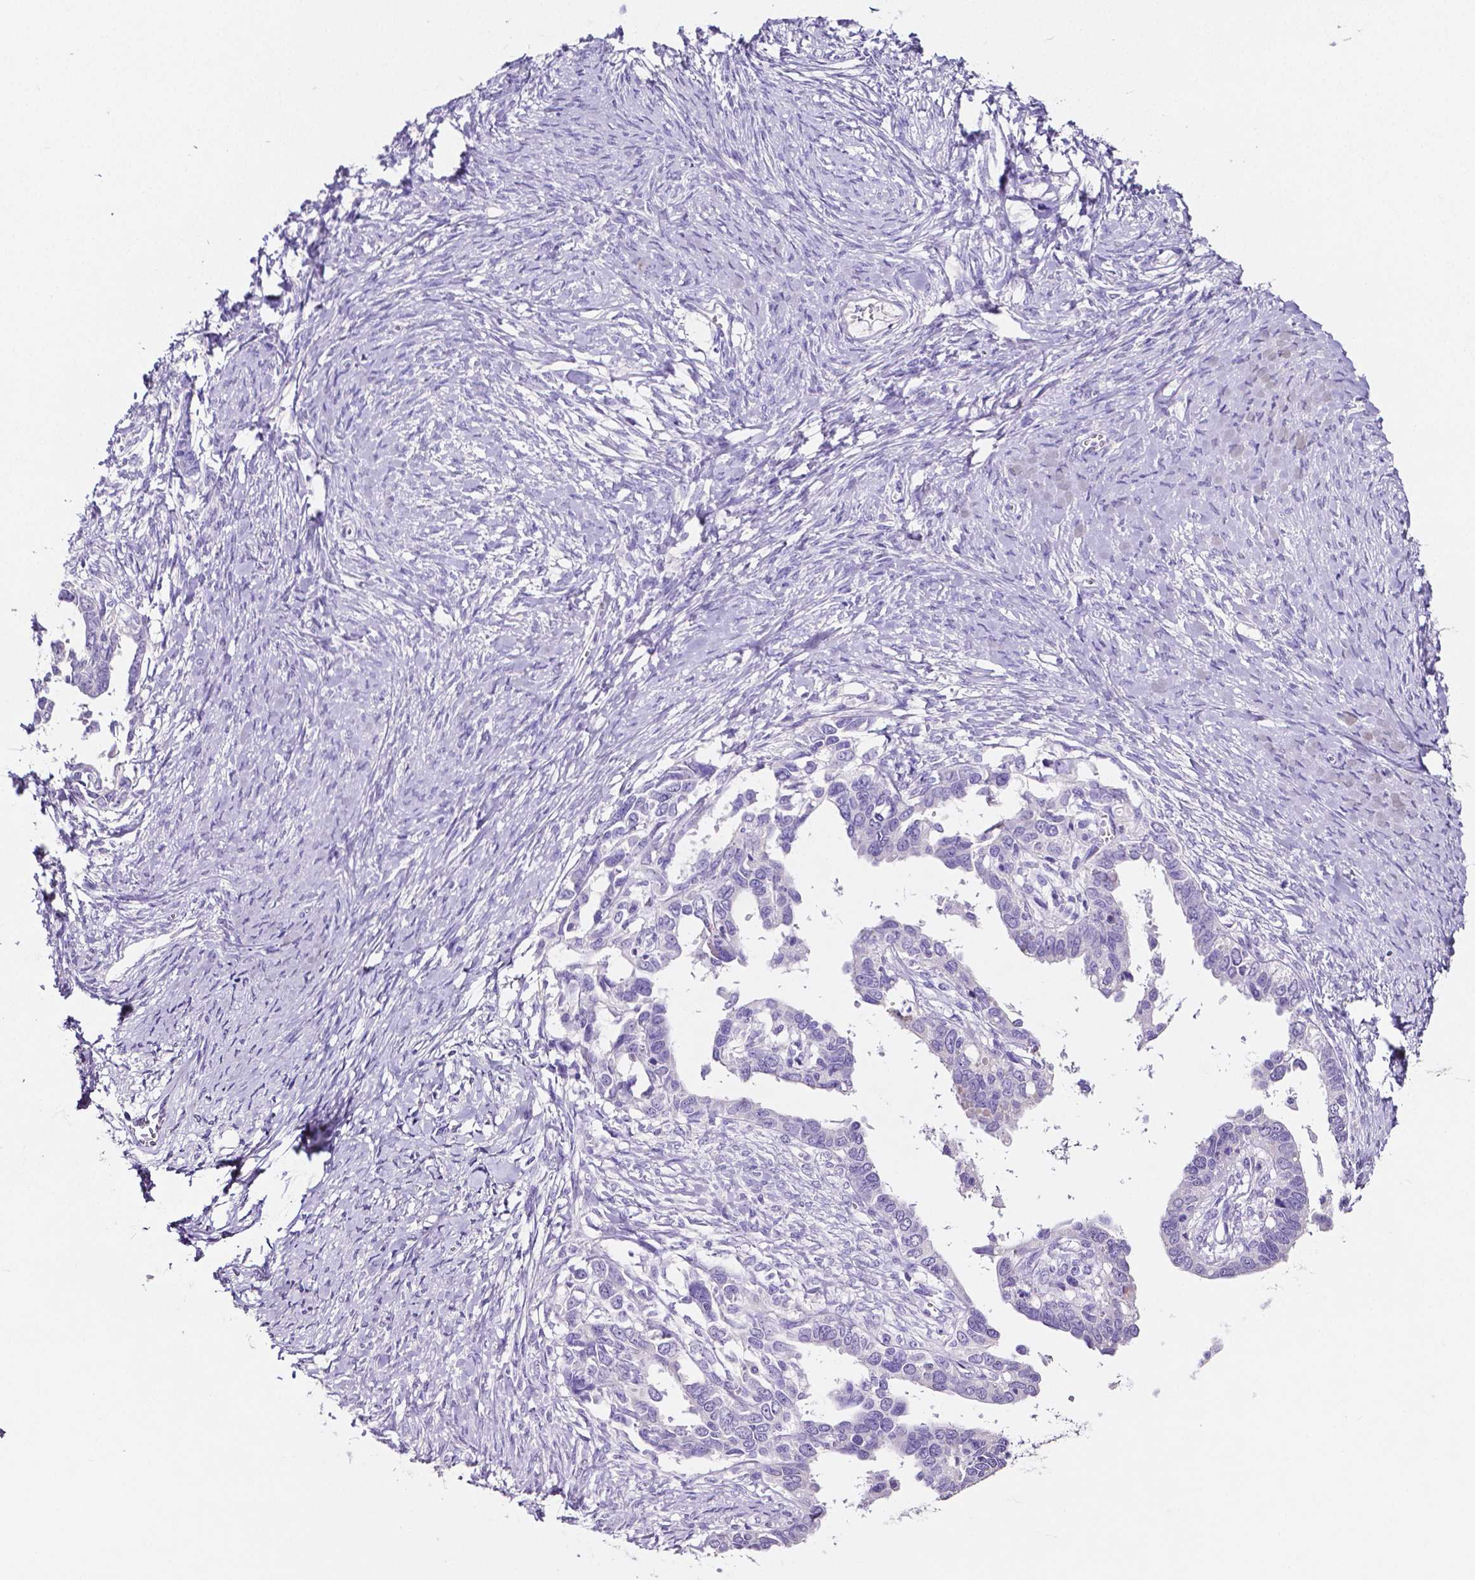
{"staining": {"intensity": "negative", "quantity": "none", "location": "none"}, "tissue": "ovarian cancer", "cell_type": "Tumor cells", "image_type": "cancer", "snomed": [{"axis": "morphology", "description": "Cystadenocarcinoma, serous, NOS"}, {"axis": "topography", "description": "Ovary"}], "caption": "A micrograph of serous cystadenocarcinoma (ovarian) stained for a protein reveals no brown staining in tumor cells.", "gene": "SLC22A2", "patient": {"sex": "female", "age": 69}}